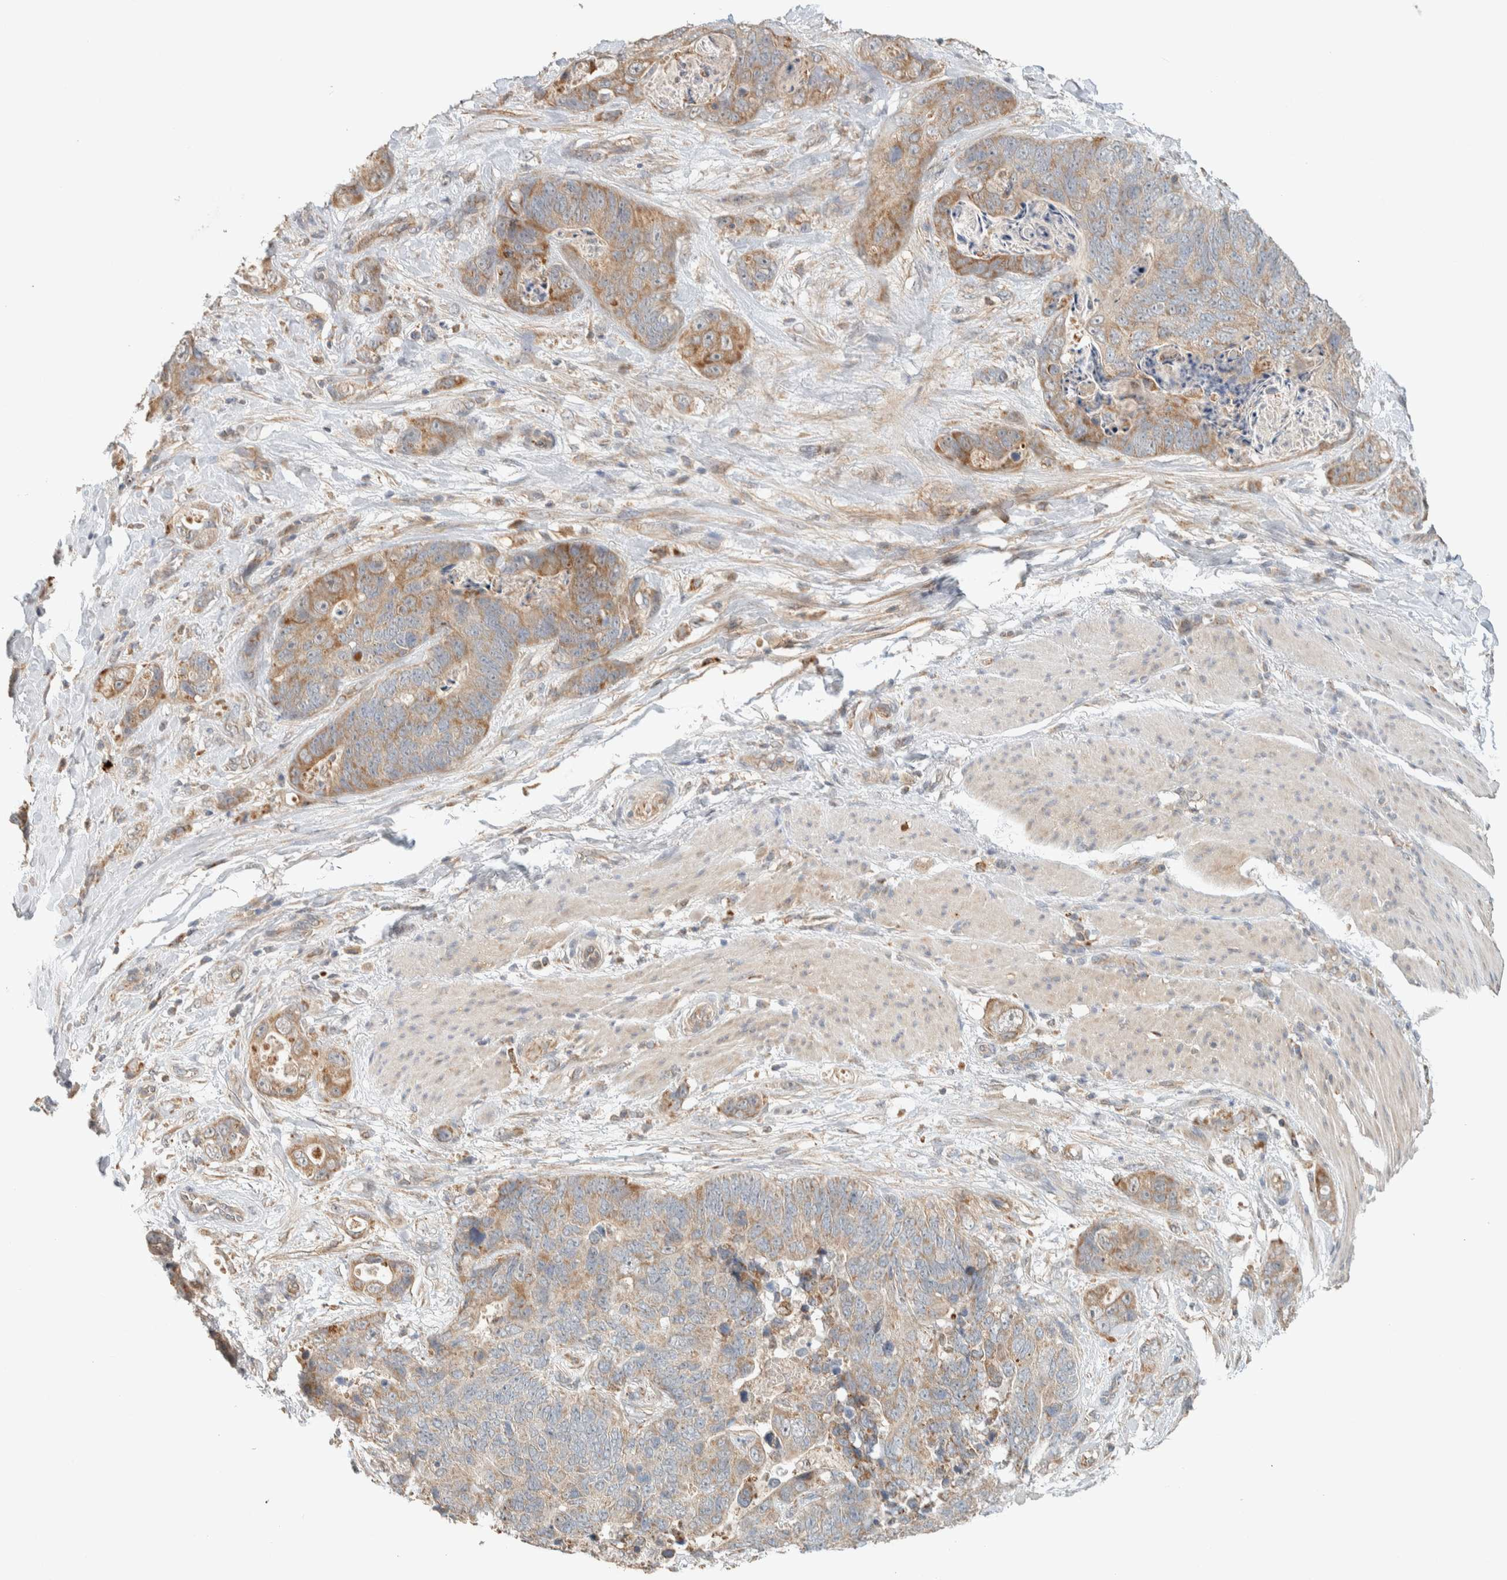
{"staining": {"intensity": "moderate", "quantity": "25%-75%", "location": "cytoplasmic/membranous"}, "tissue": "stomach cancer", "cell_type": "Tumor cells", "image_type": "cancer", "snomed": [{"axis": "morphology", "description": "Normal tissue, NOS"}, {"axis": "morphology", "description": "Adenocarcinoma, NOS"}, {"axis": "topography", "description": "Stomach"}], "caption": "Immunohistochemistry (IHC) (DAB) staining of human stomach cancer (adenocarcinoma) shows moderate cytoplasmic/membranous protein expression in about 25%-75% of tumor cells.", "gene": "PDE7B", "patient": {"sex": "female", "age": 89}}